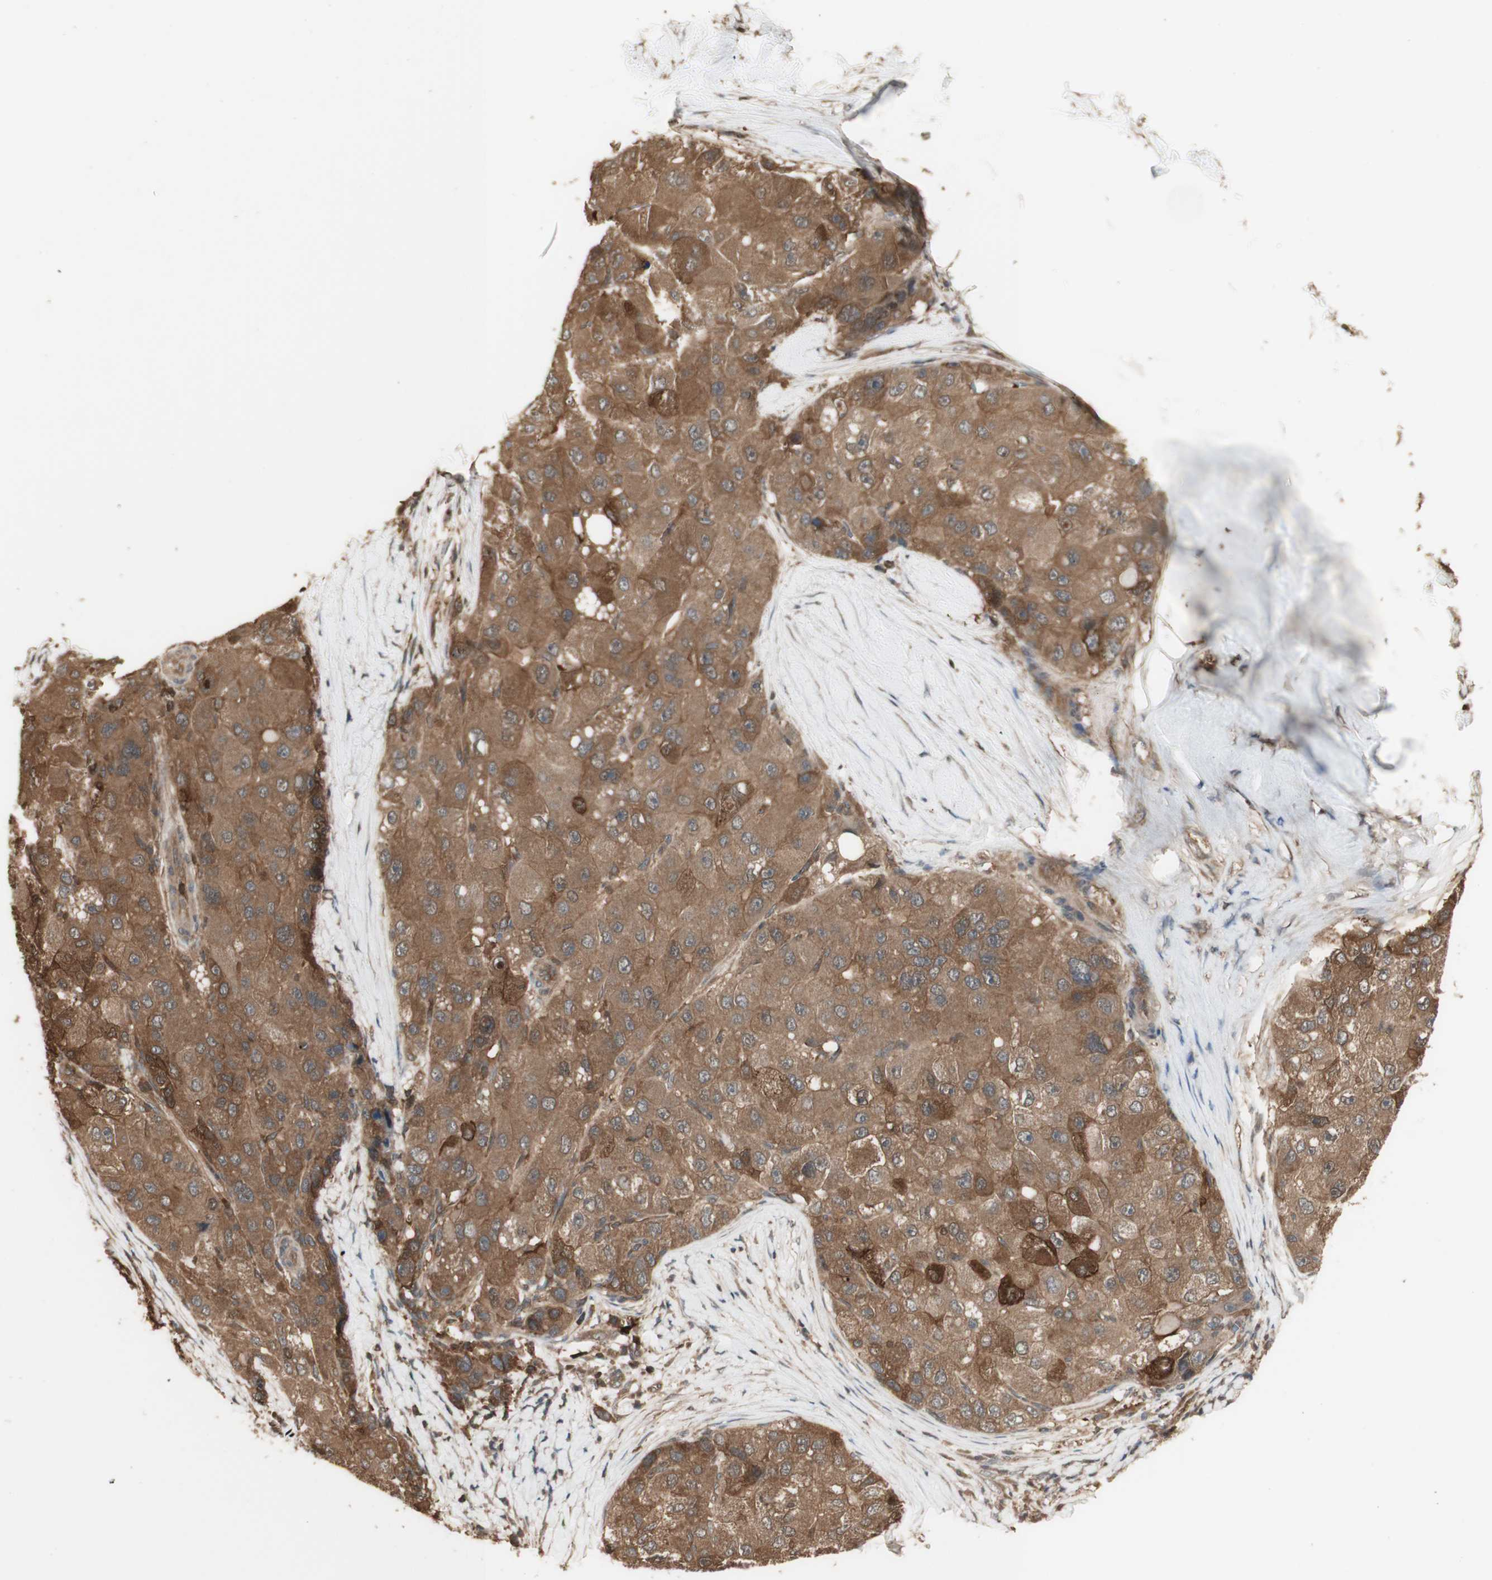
{"staining": {"intensity": "moderate", "quantity": ">75%", "location": "cytoplasmic/membranous"}, "tissue": "liver cancer", "cell_type": "Tumor cells", "image_type": "cancer", "snomed": [{"axis": "morphology", "description": "Carcinoma, Hepatocellular, NOS"}, {"axis": "topography", "description": "Liver"}], "caption": "Immunohistochemistry (IHC) histopathology image of liver cancer stained for a protein (brown), which displays medium levels of moderate cytoplasmic/membranous expression in about >75% of tumor cells.", "gene": "YWHAB", "patient": {"sex": "male", "age": 80}}